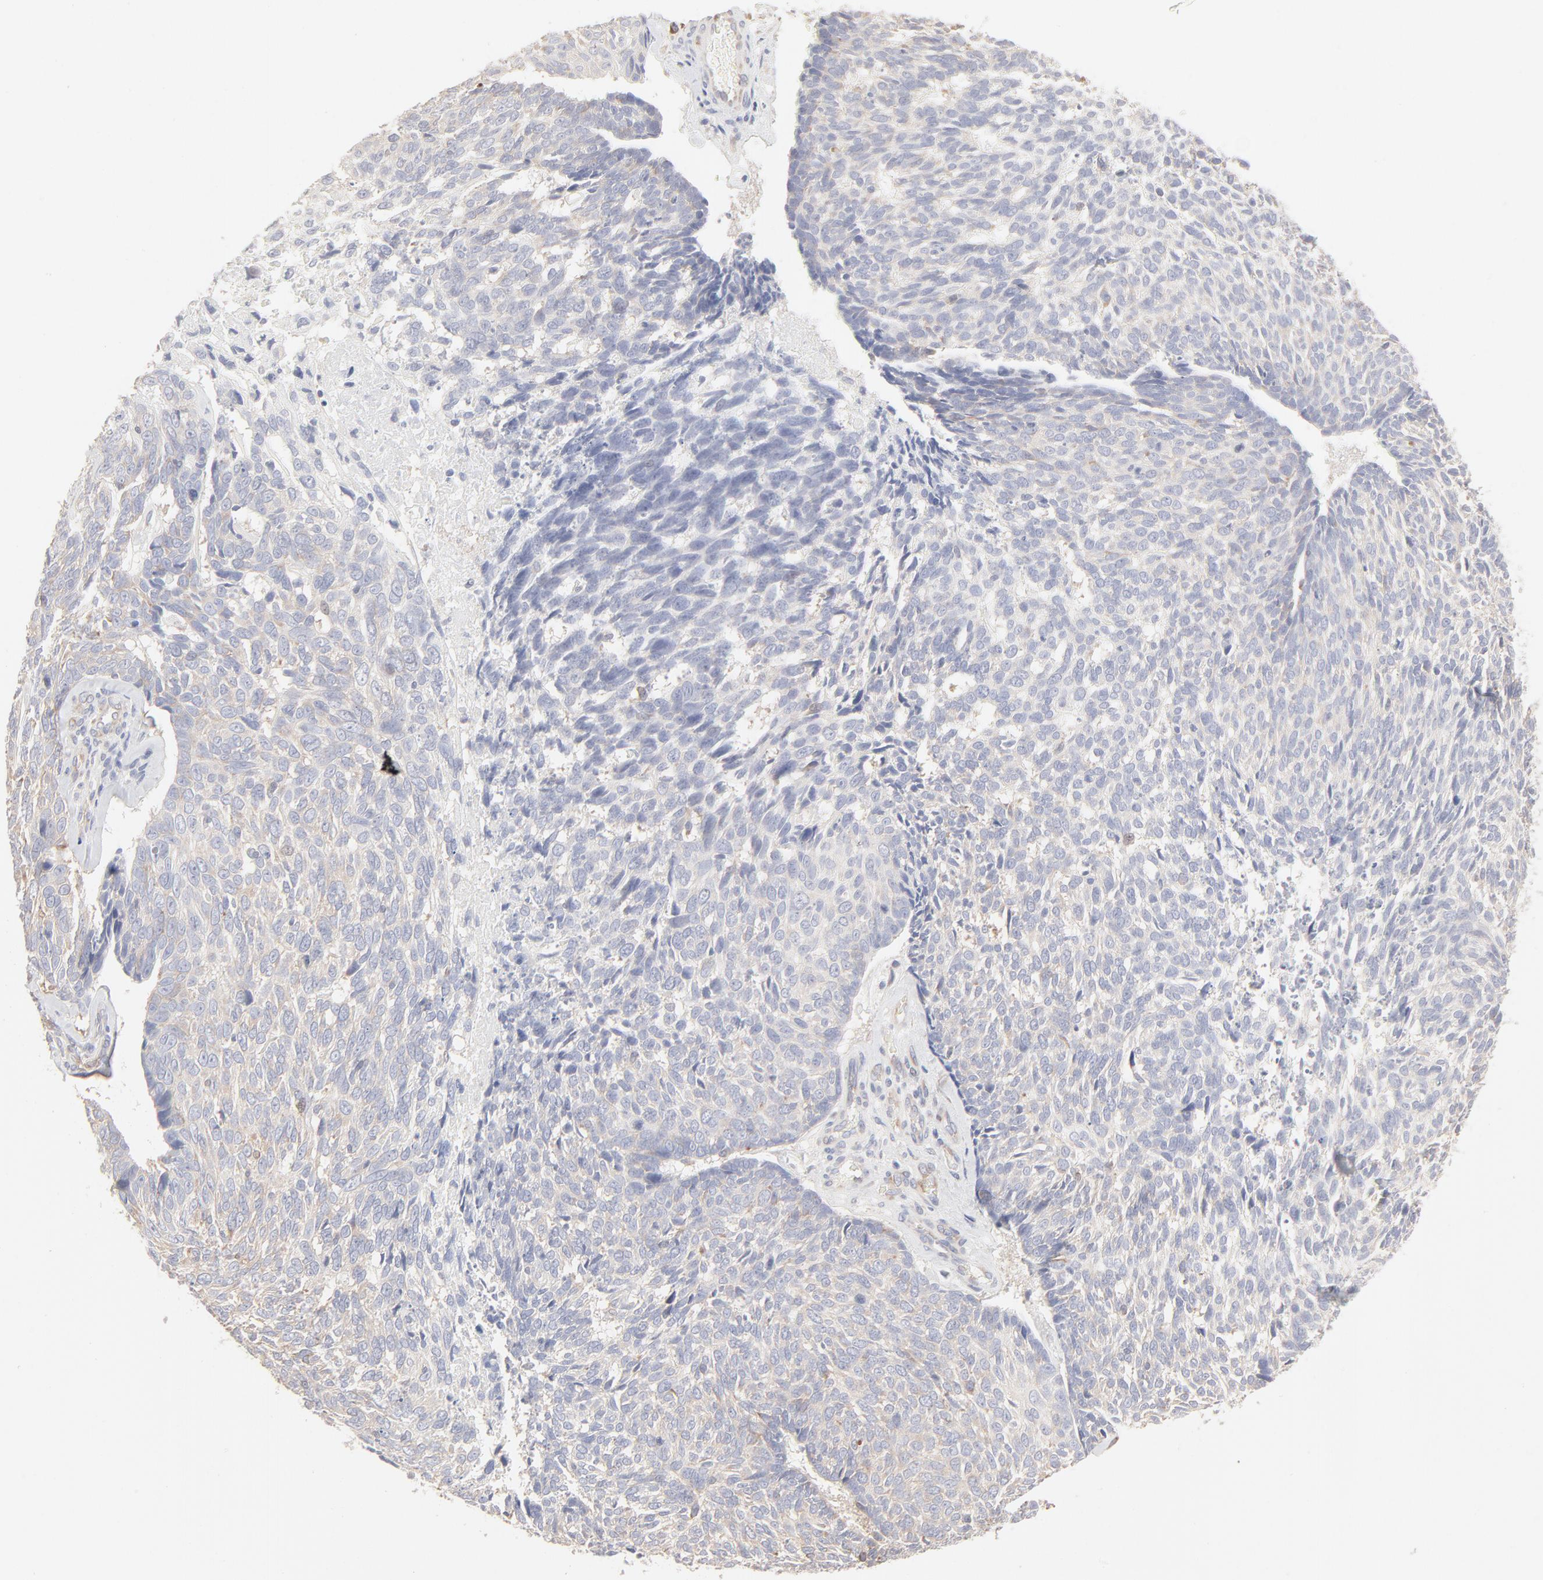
{"staining": {"intensity": "weak", "quantity": "<25%", "location": "cytoplasmic/membranous"}, "tissue": "skin cancer", "cell_type": "Tumor cells", "image_type": "cancer", "snomed": [{"axis": "morphology", "description": "Basal cell carcinoma"}, {"axis": "topography", "description": "Skin"}], "caption": "Tumor cells are negative for brown protein staining in skin cancer (basal cell carcinoma). The staining is performed using DAB (3,3'-diaminobenzidine) brown chromogen with nuclei counter-stained in using hematoxylin.", "gene": "RPS21", "patient": {"sex": "male", "age": 72}}